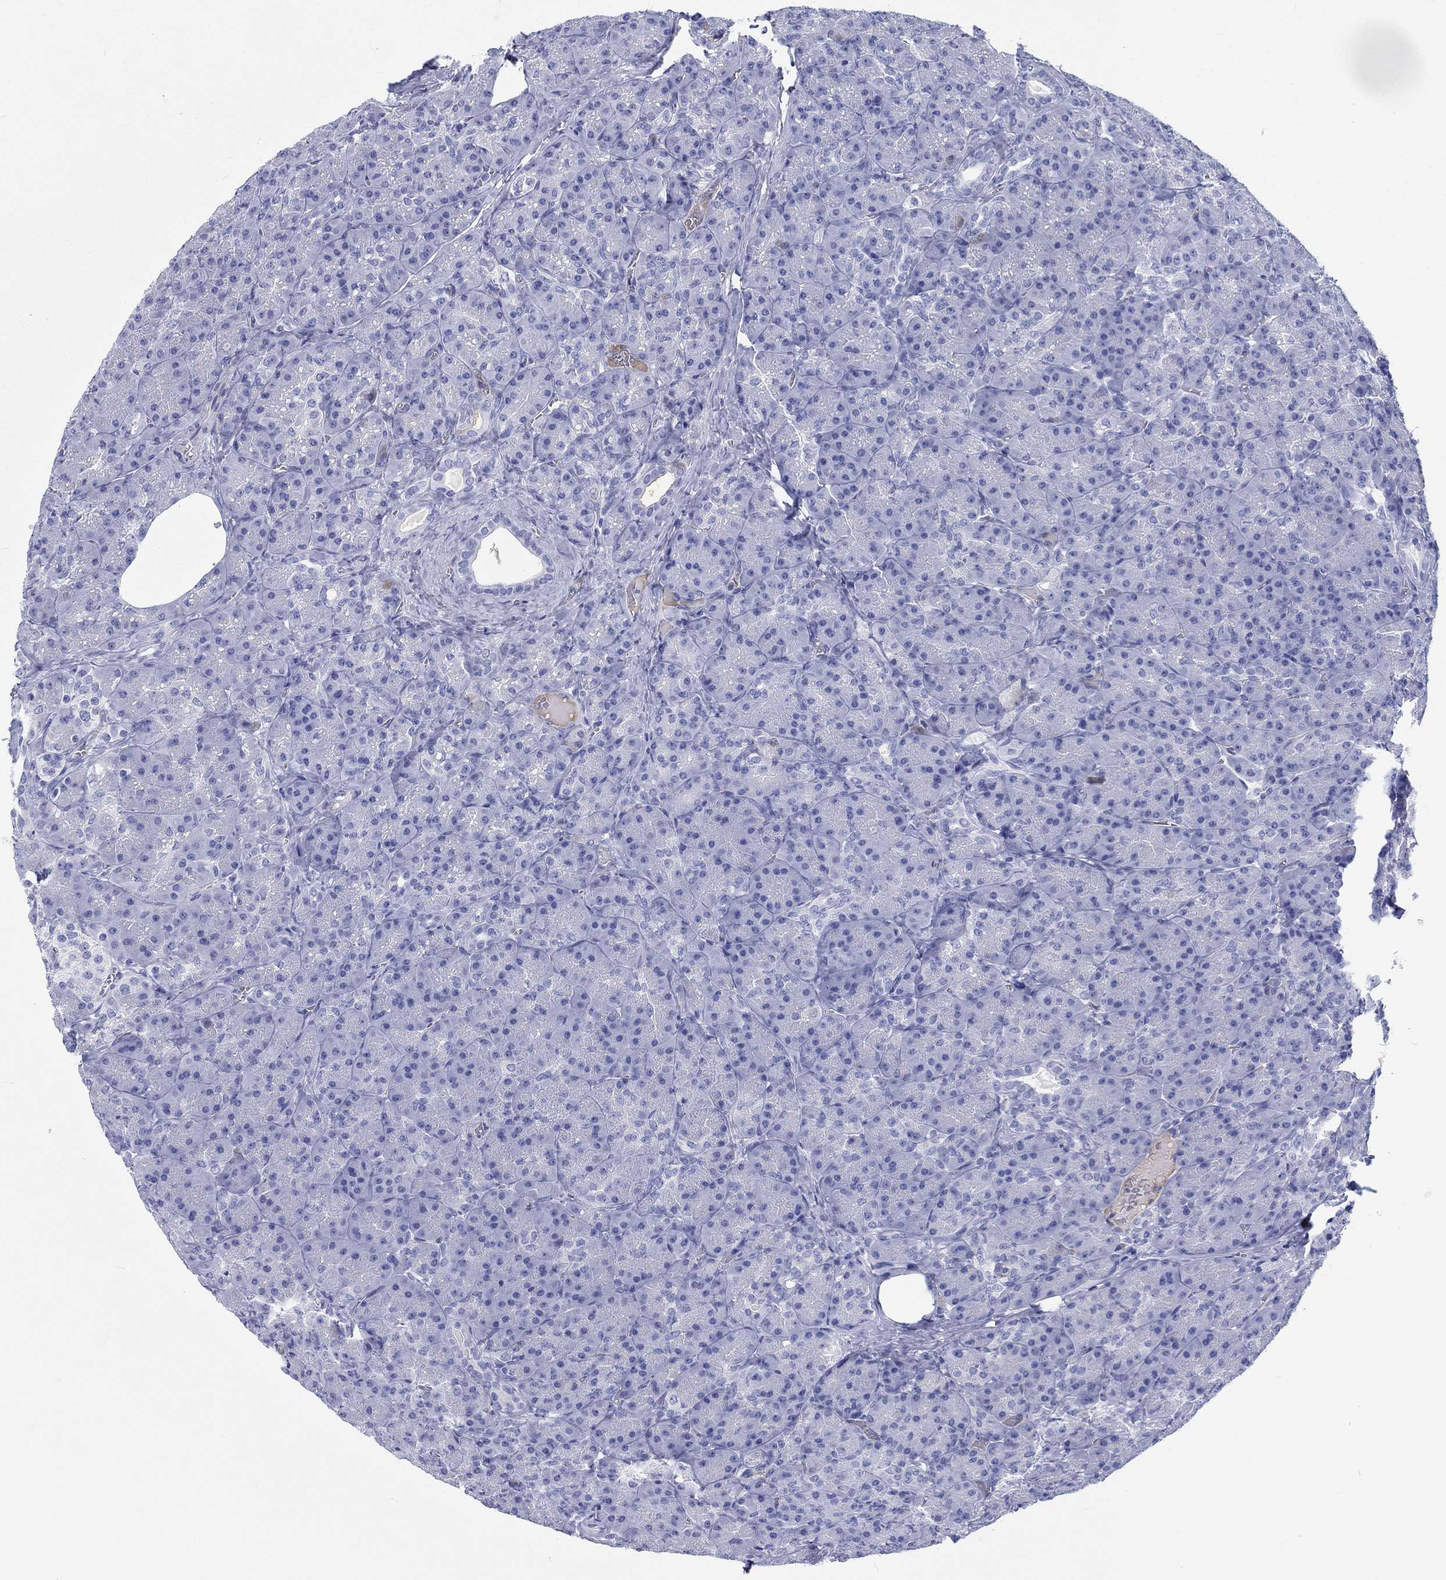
{"staining": {"intensity": "negative", "quantity": "none", "location": "none"}, "tissue": "pancreas", "cell_type": "Exocrine glandular cells", "image_type": "normal", "snomed": [{"axis": "morphology", "description": "Normal tissue, NOS"}, {"axis": "topography", "description": "Pancreas"}], "caption": "Immunohistochemistry of unremarkable pancreas displays no positivity in exocrine glandular cells. (Brightfield microscopy of DAB (3,3'-diaminobenzidine) IHC at high magnification).", "gene": "CDY1B", "patient": {"sex": "male", "age": 57}}